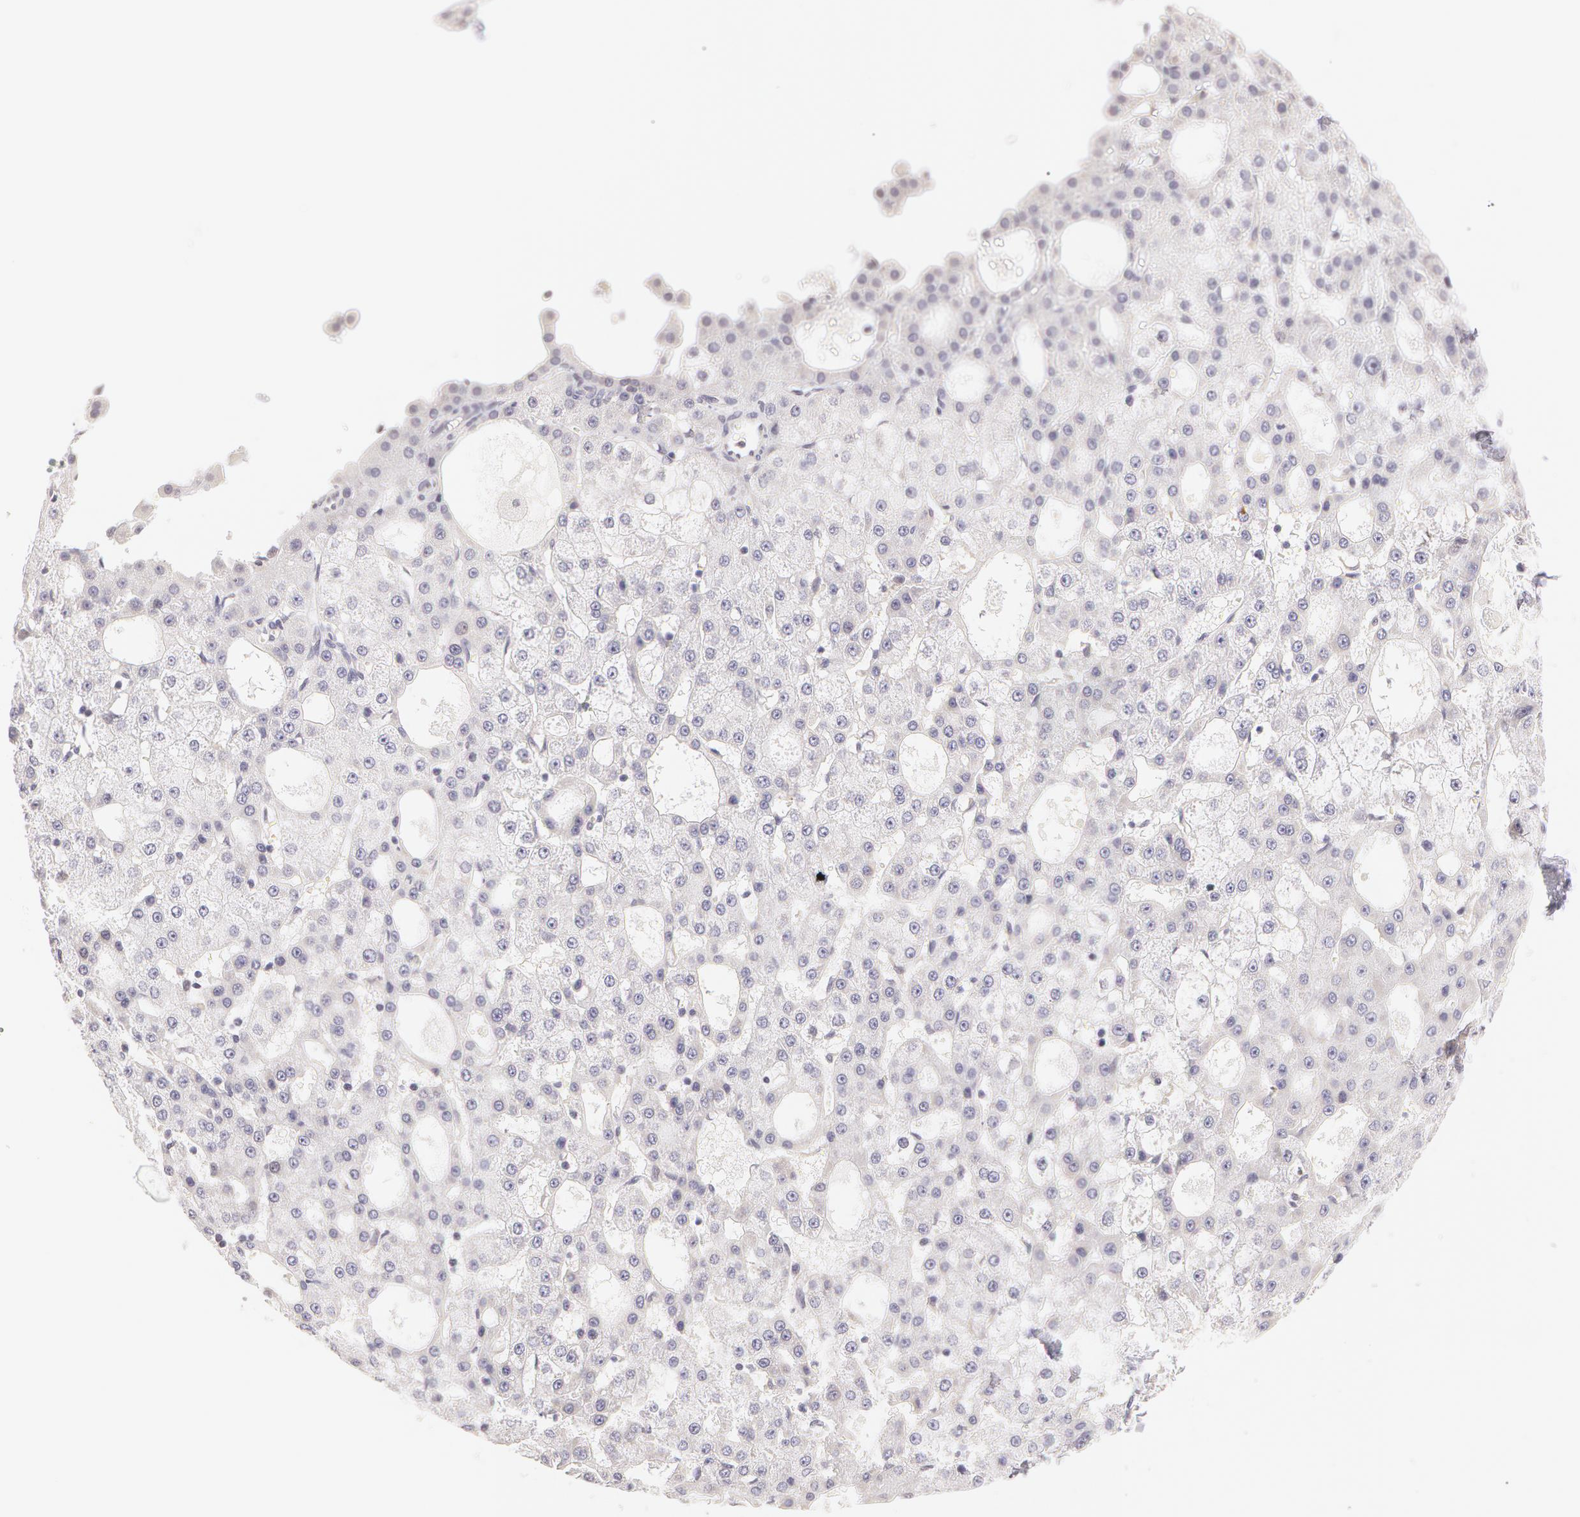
{"staining": {"intensity": "negative", "quantity": "none", "location": "none"}, "tissue": "liver cancer", "cell_type": "Tumor cells", "image_type": "cancer", "snomed": [{"axis": "morphology", "description": "Carcinoma, Hepatocellular, NOS"}, {"axis": "topography", "description": "Liver"}], "caption": "IHC of liver cancer (hepatocellular carcinoma) exhibits no positivity in tumor cells.", "gene": "ZNF597", "patient": {"sex": "male", "age": 47}}